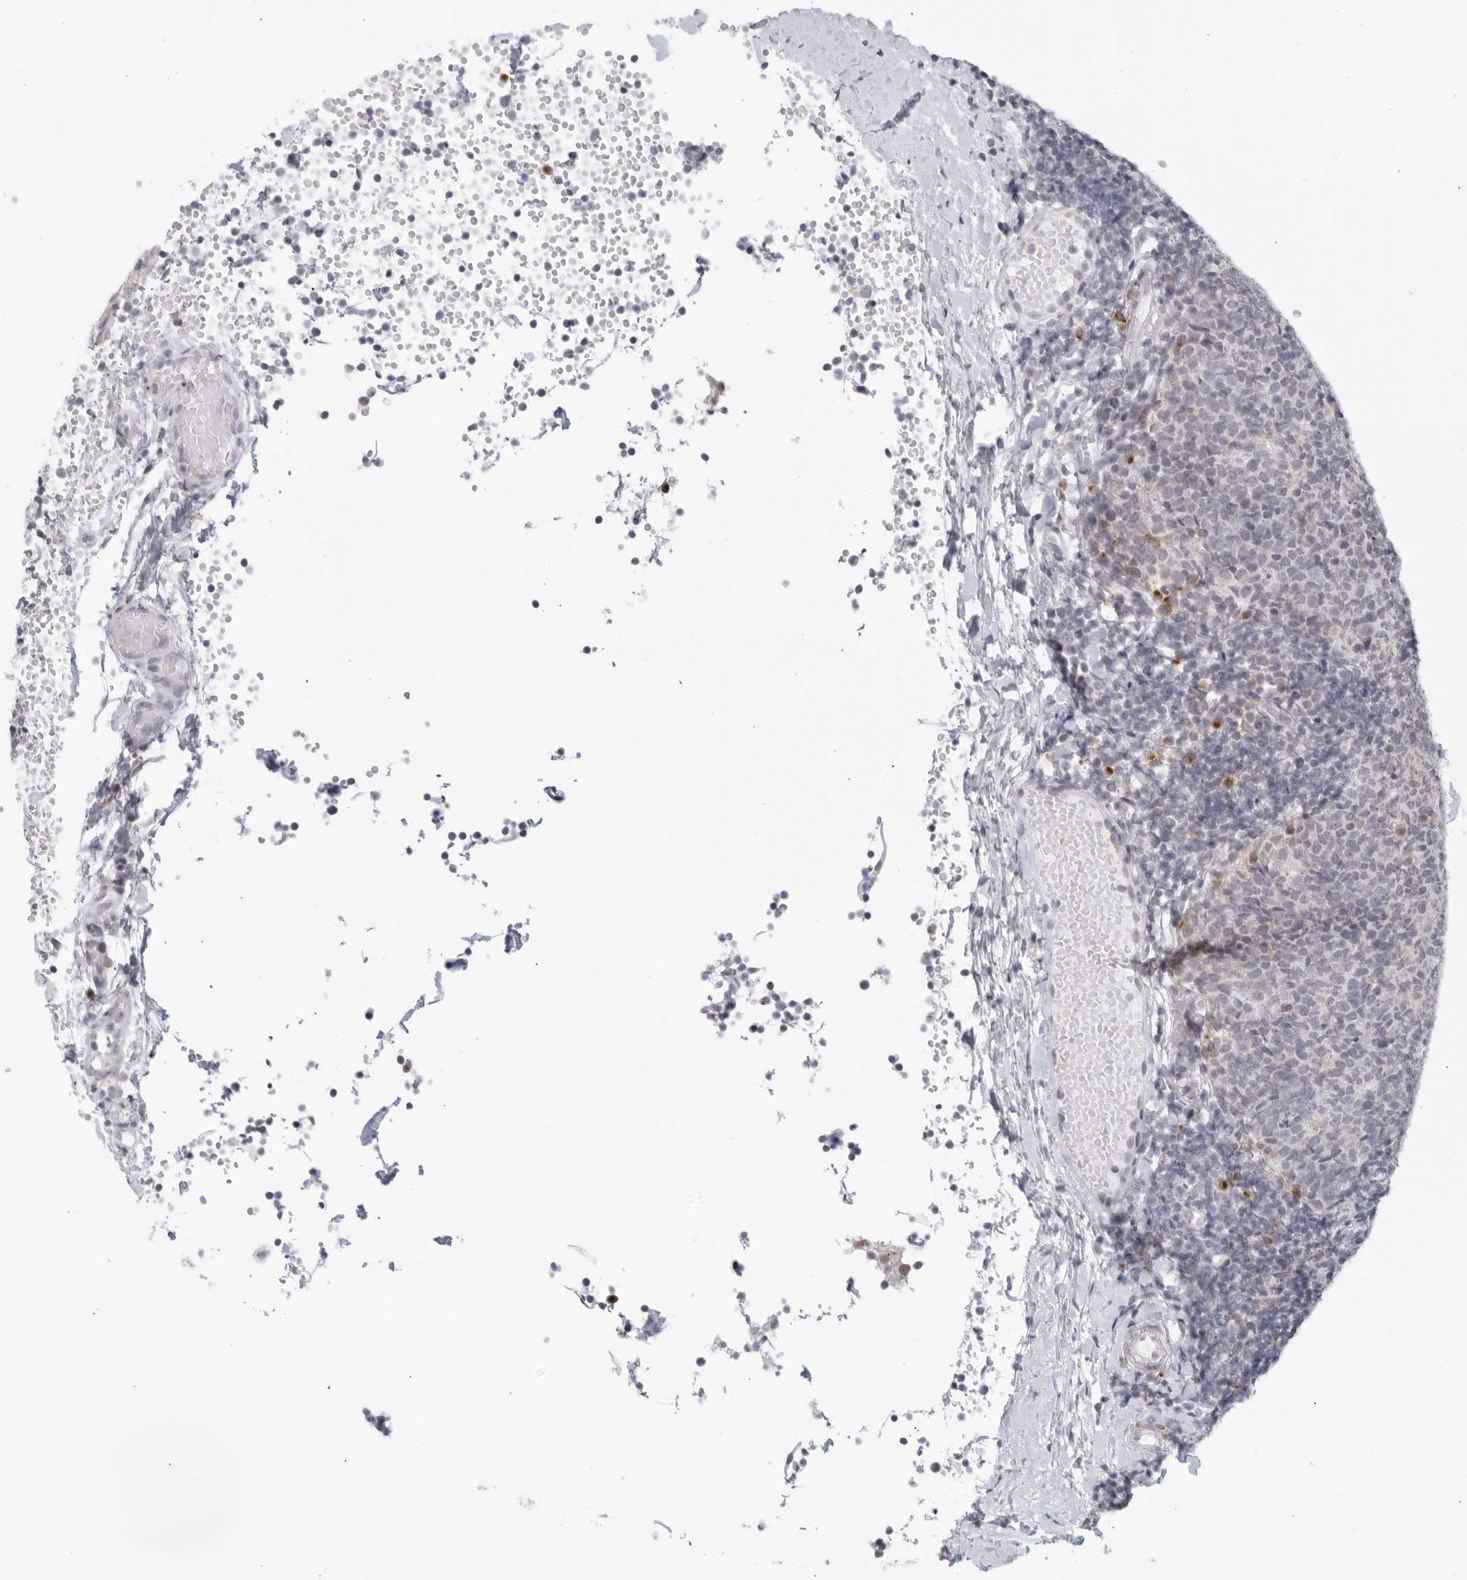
{"staining": {"intensity": "negative", "quantity": "none", "location": "none"}, "tissue": "tonsil", "cell_type": "Germinal center cells", "image_type": "normal", "snomed": [{"axis": "morphology", "description": "Normal tissue, NOS"}, {"axis": "topography", "description": "Tonsil"}], "caption": "A high-resolution histopathology image shows immunohistochemistry (IHC) staining of benign tonsil, which shows no significant expression in germinal center cells.", "gene": "WDTC1", "patient": {"sex": "female", "age": 19}}